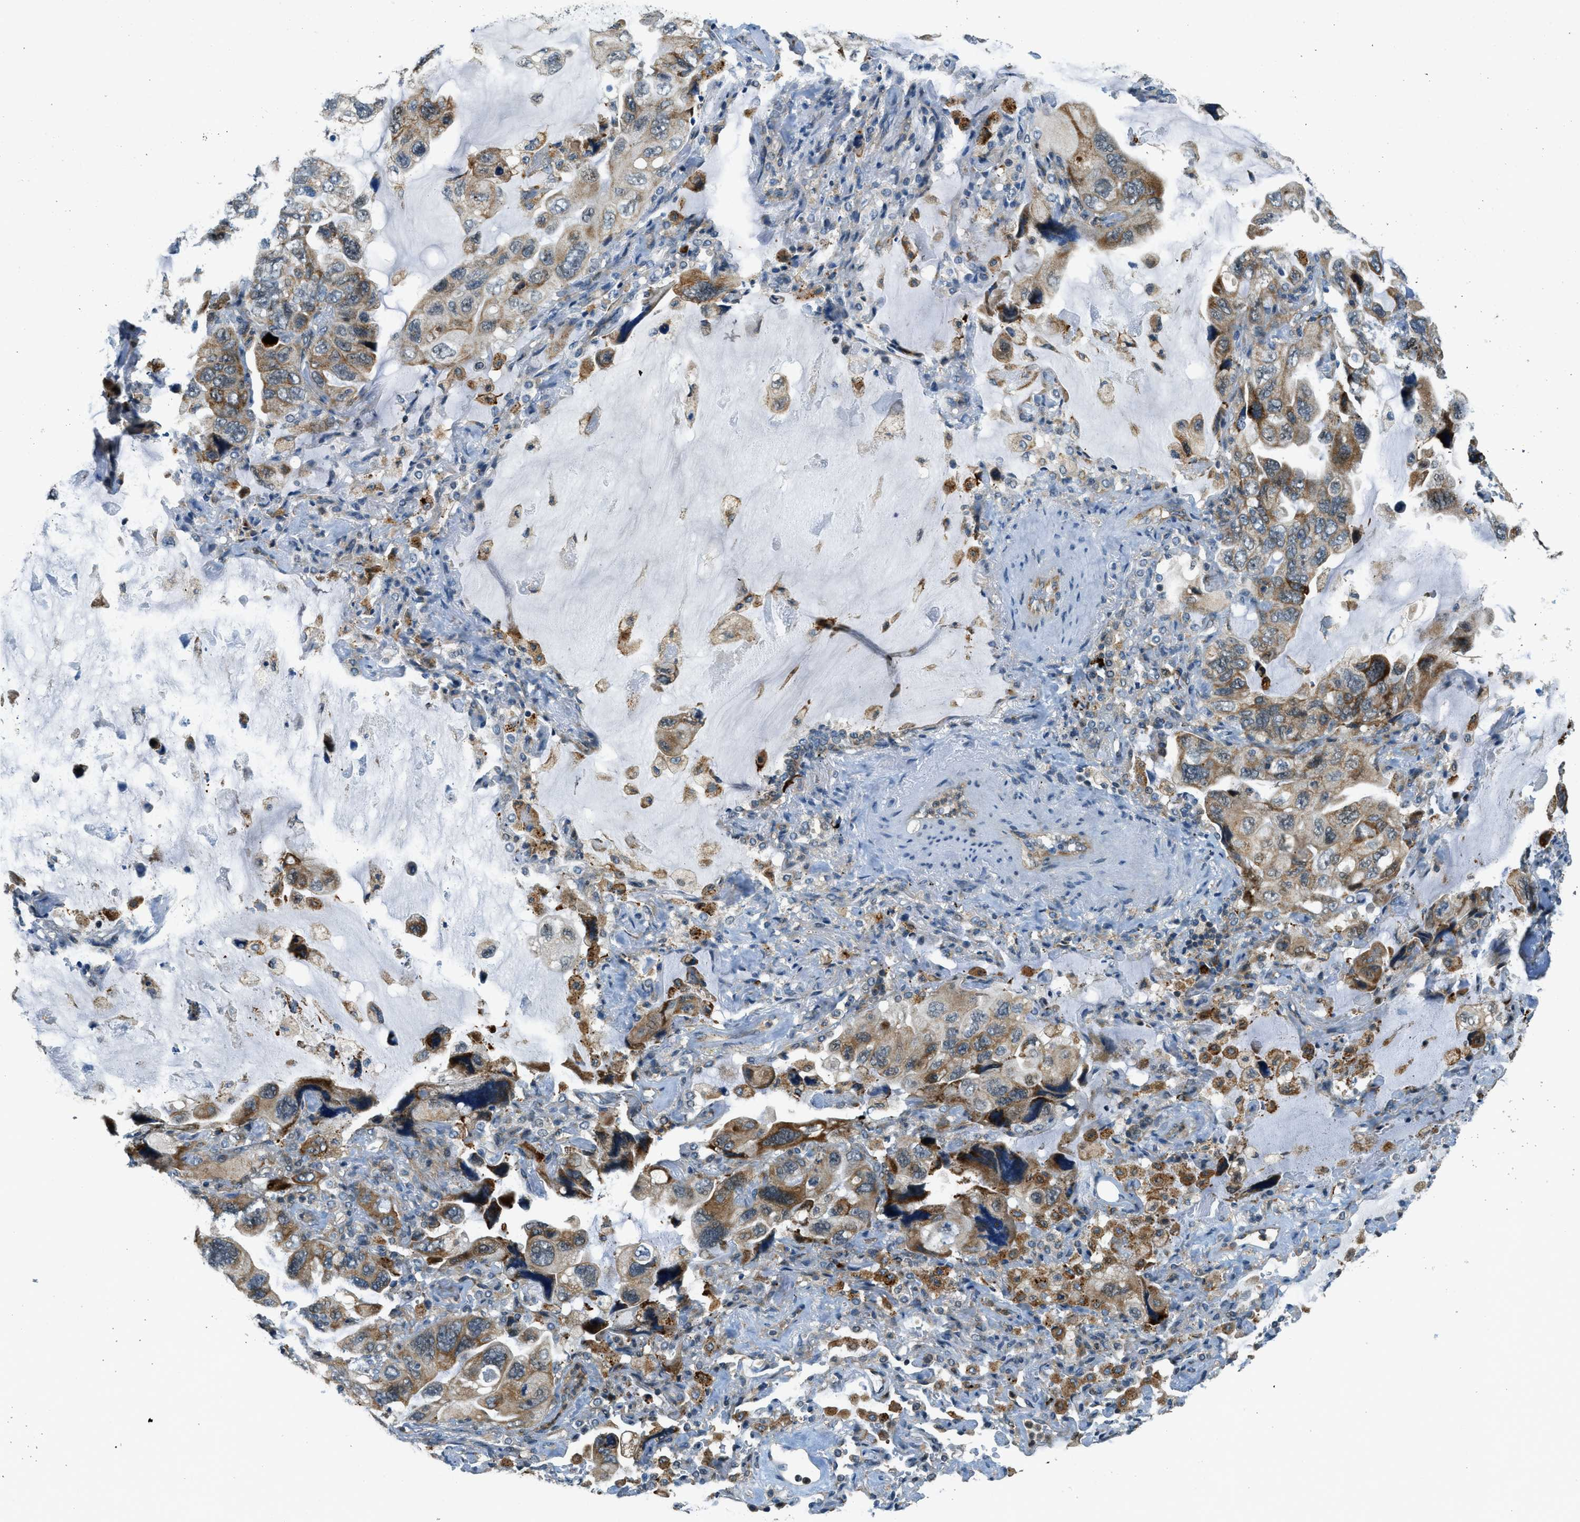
{"staining": {"intensity": "moderate", "quantity": "25%-75%", "location": "cytoplasmic/membranous"}, "tissue": "lung cancer", "cell_type": "Tumor cells", "image_type": "cancer", "snomed": [{"axis": "morphology", "description": "Squamous cell carcinoma, NOS"}, {"axis": "topography", "description": "Lung"}], "caption": "Tumor cells show medium levels of moderate cytoplasmic/membranous positivity in about 25%-75% of cells in lung cancer.", "gene": "HERC2", "patient": {"sex": "female", "age": 73}}